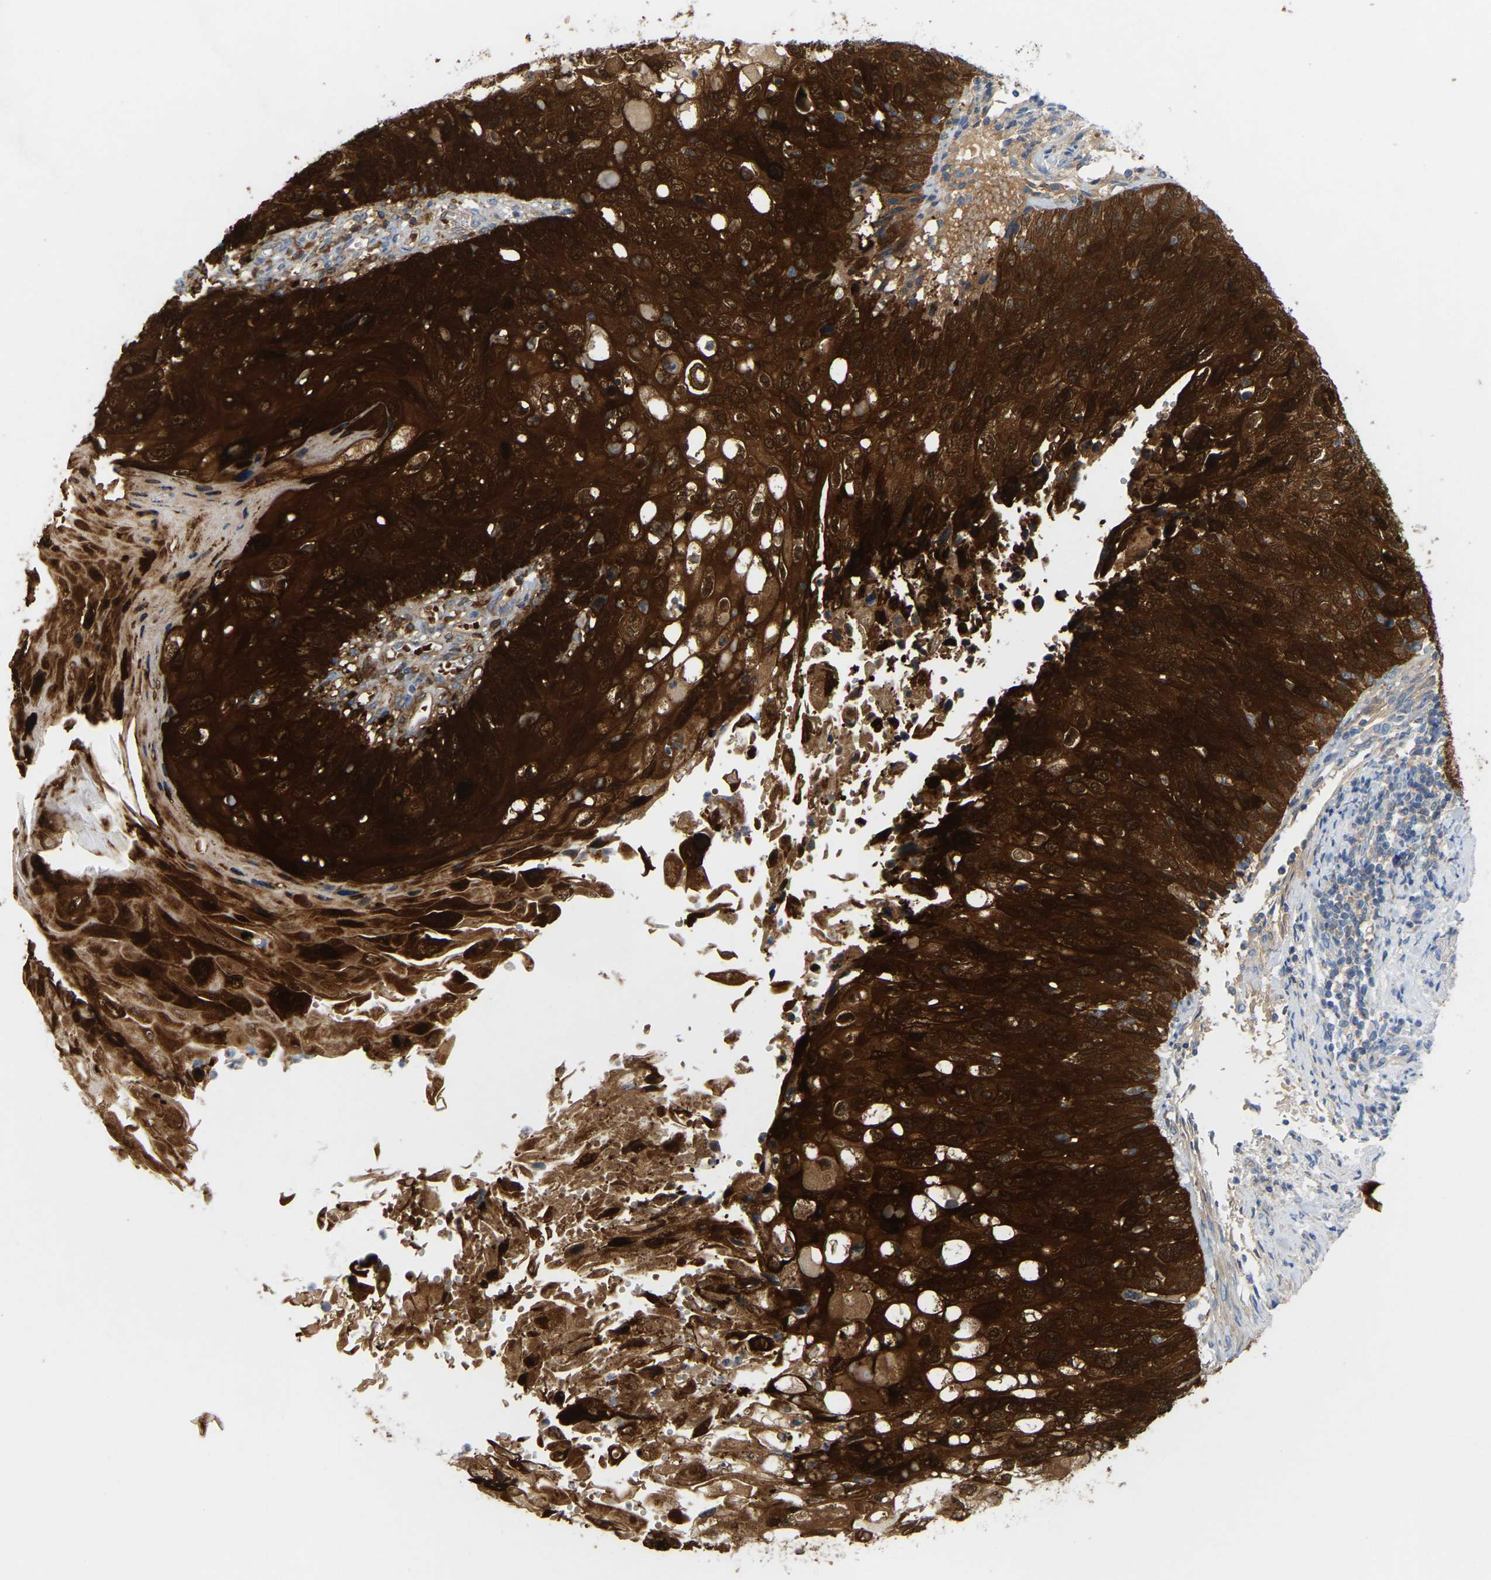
{"staining": {"intensity": "strong", "quantity": ">75%", "location": "cytoplasmic/membranous"}, "tissue": "cervical cancer", "cell_type": "Tumor cells", "image_type": "cancer", "snomed": [{"axis": "morphology", "description": "Squamous cell carcinoma, NOS"}, {"axis": "topography", "description": "Cervix"}], "caption": "Immunohistochemical staining of cervical cancer displays high levels of strong cytoplasmic/membranous expression in about >75% of tumor cells.", "gene": "SERPINB5", "patient": {"sex": "female", "age": 70}}